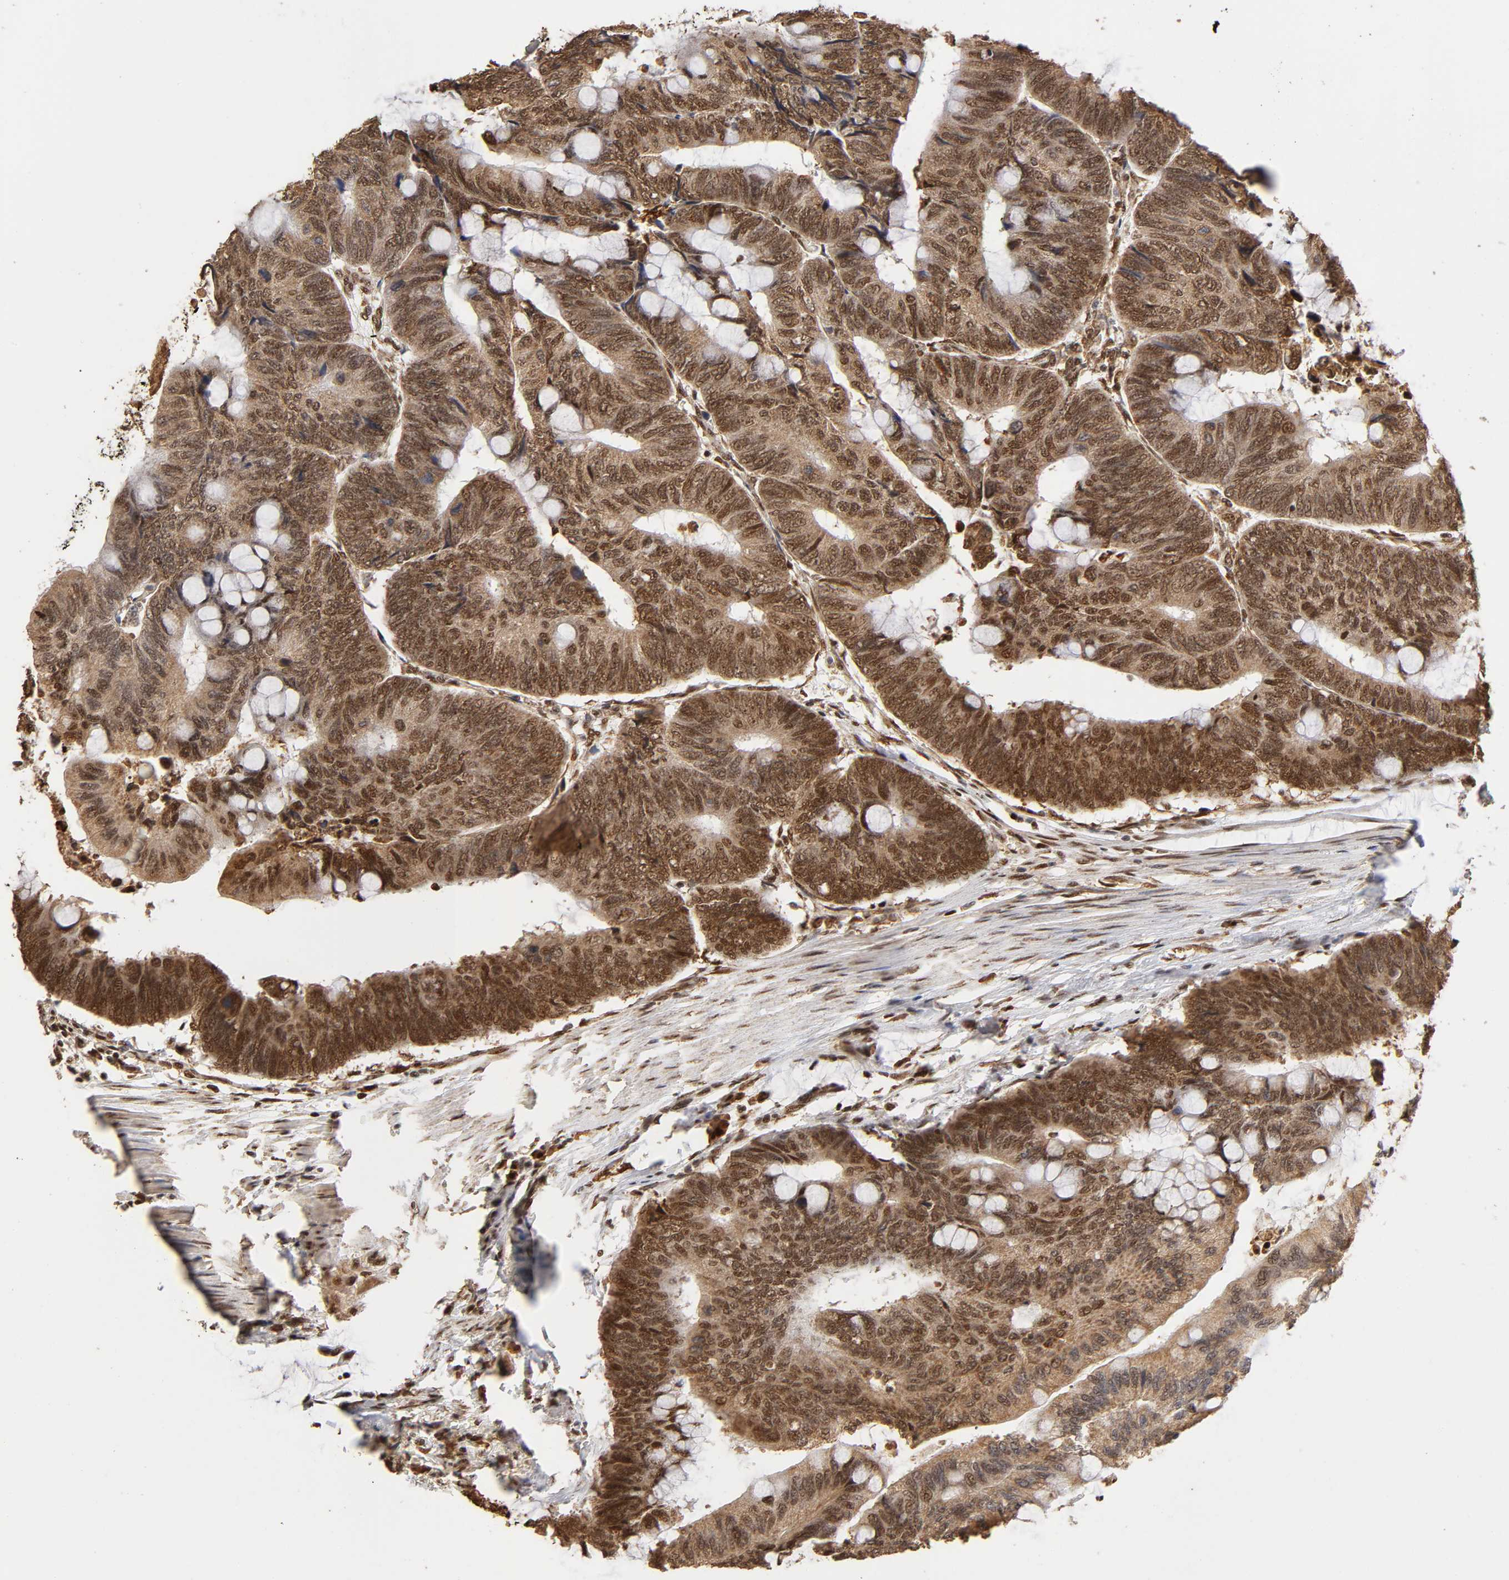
{"staining": {"intensity": "strong", "quantity": ">75%", "location": "cytoplasmic/membranous,nuclear"}, "tissue": "colorectal cancer", "cell_type": "Tumor cells", "image_type": "cancer", "snomed": [{"axis": "morphology", "description": "Normal tissue, NOS"}, {"axis": "morphology", "description": "Adenocarcinoma, NOS"}, {"axis": "topography", "description": "Rectum"}, {"axis": "topography", "description": "Peripheral nerve tissue"}], "caption": "DAB (3,3'-diaminobenzidine) immunohistochemical staining of human adenocarcinoma (colorectal) displays strong cytoplasmic/membranous and nuclear protein positivity in about >75% of tumor cells. The protein of interest is stained brown, and the nuclei are stained in blue (DAB IHC with brightfield microscopy, high magnification).", "gene": "RNF122", "patient": {"sex": "male", "age": 92}}